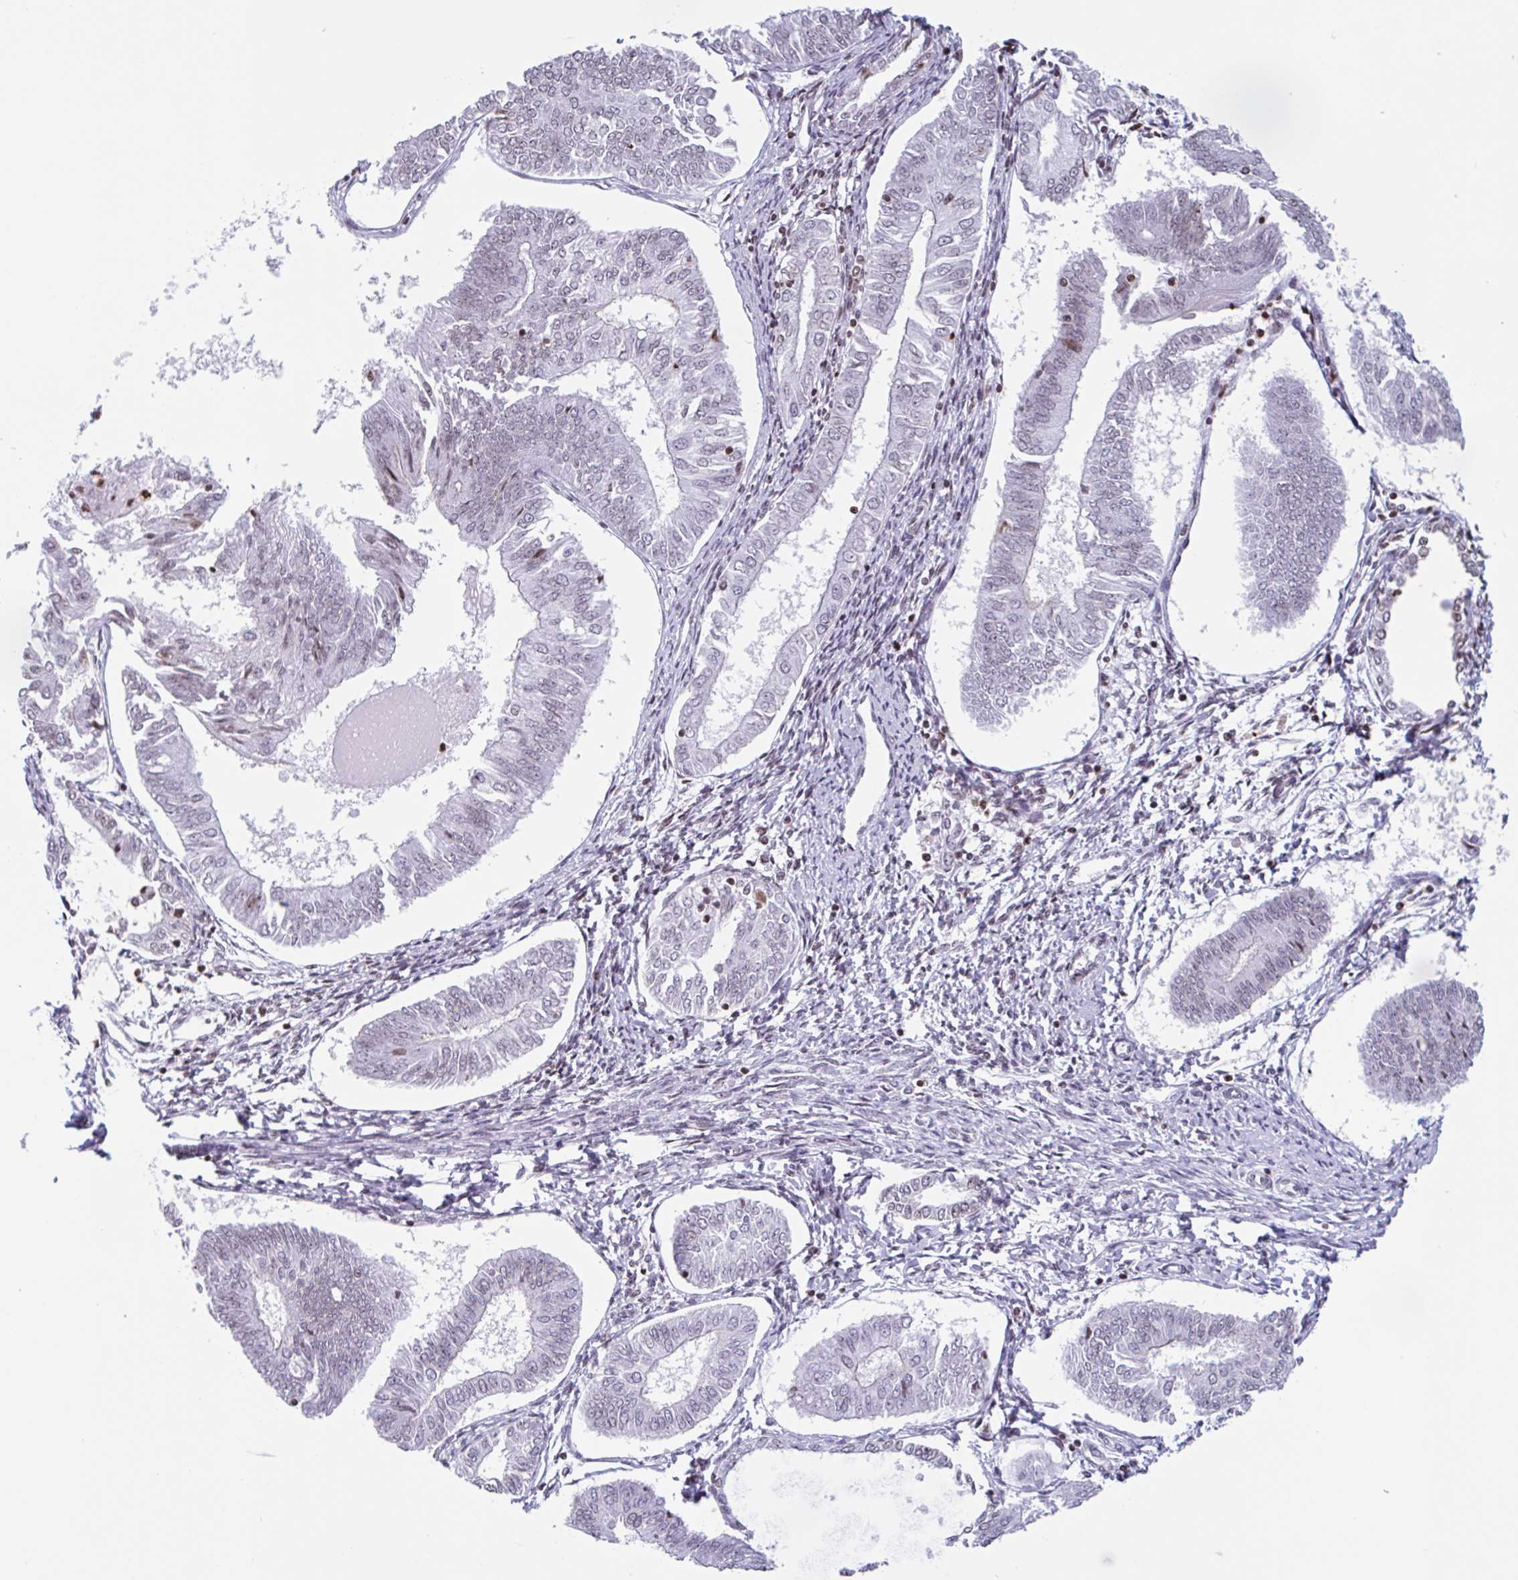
{"staining": {"intensity": "weak", "quantity": "25%-75%", "location": "nuclear"}, "tissue": "endometrial cancer", "cell_type": "Tumor cells", "image_type": "cancer", "snomed": [{"axis": "morphology", "description": "Adenocarcinoma, NOS"}, {"axis": "topography", "description": "Endometrium"}], "caption": "A brown stain labels weak nuclear staining of a protein in endometrial cancer tumor cells.", "gene": "NOL6", "patient": {"sex": "female", "age": 58}}